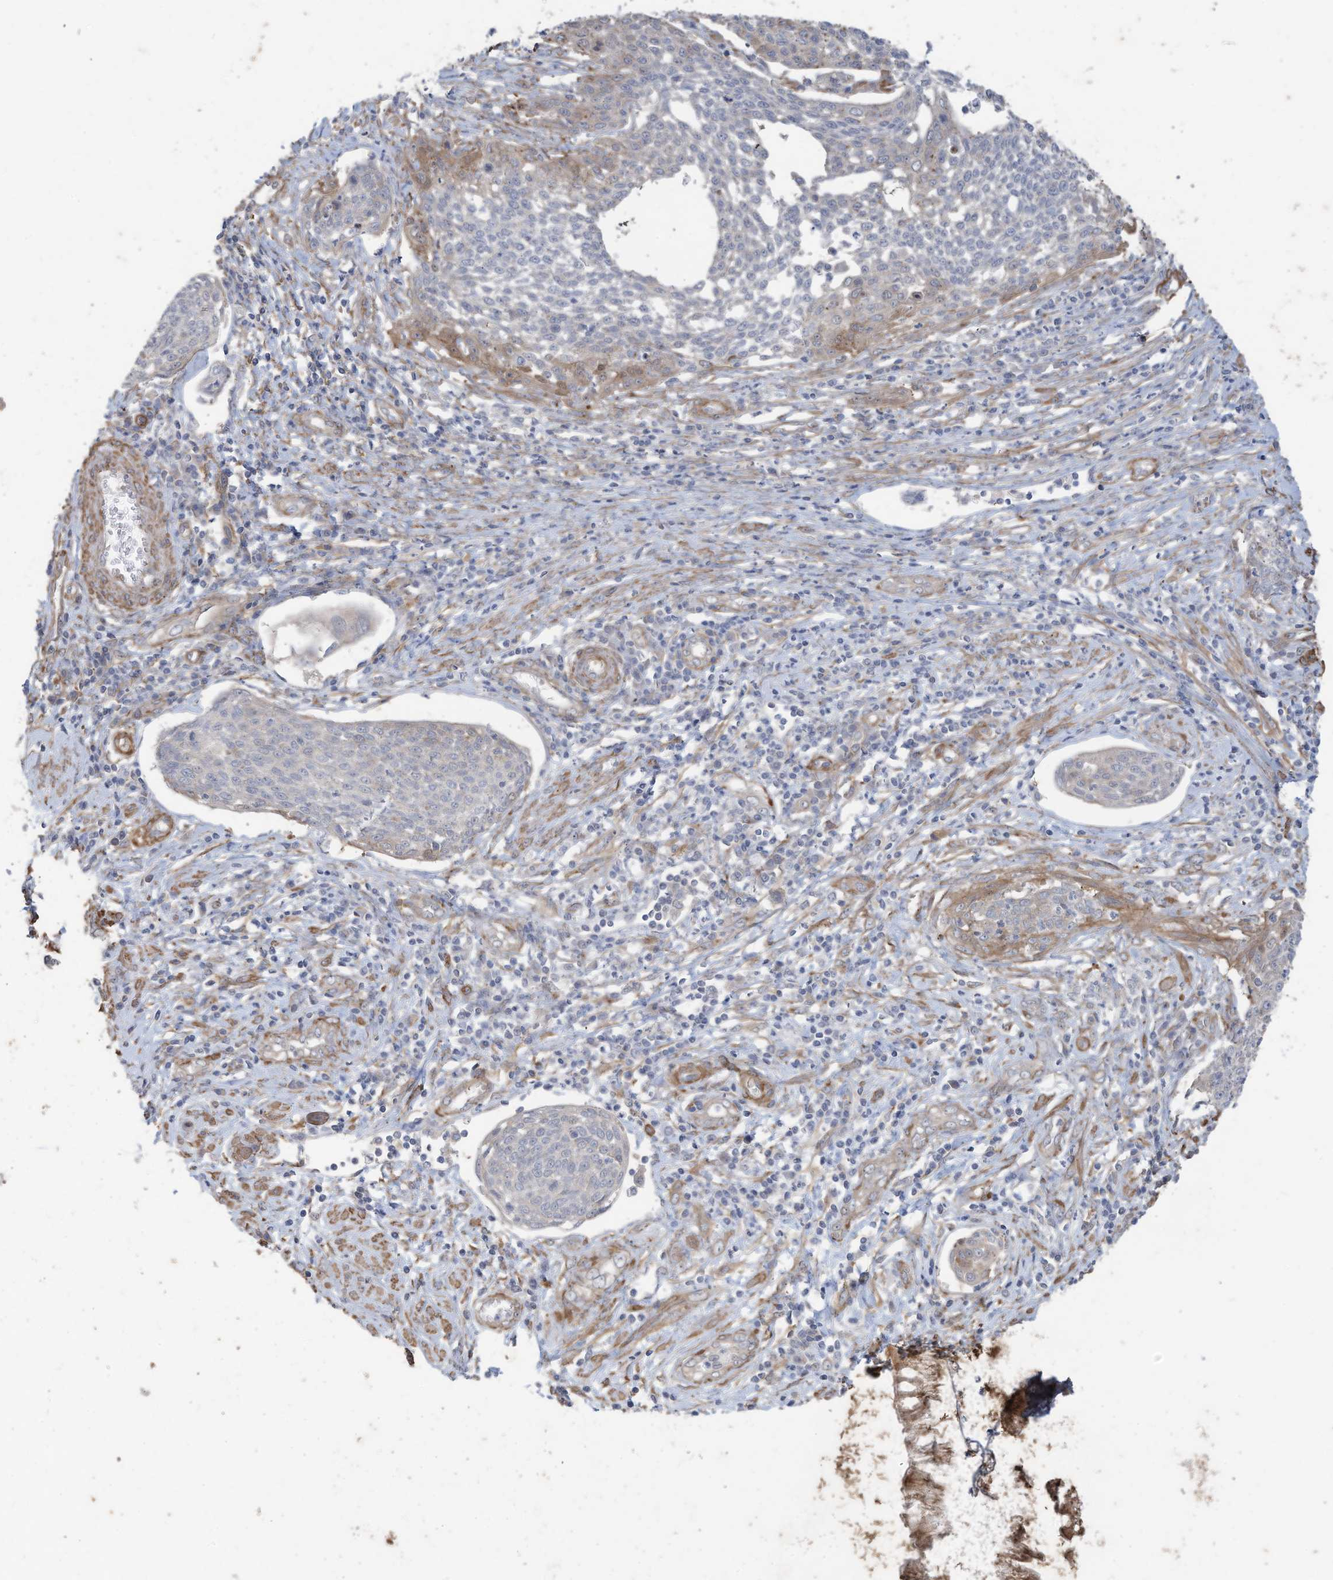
{"staining": {"intensity": "negative", "quantity": "none", "location": "none"}, "tissue": "cervical cancer", "cell_type": "Tumor cells", "image_type": "cancer", "snomed": [{"axis": "morphology", "description": "Squamous cell carcinoma, NOS"}, {"axis": "topography", "description": "Cervix"}], "caption": "Tumor cells are negative for protein expression in human cervical cancer (squamous cell carcinoma).", "gene": "SLC17A7", "patient": {"sex": "female", "age": 34}}